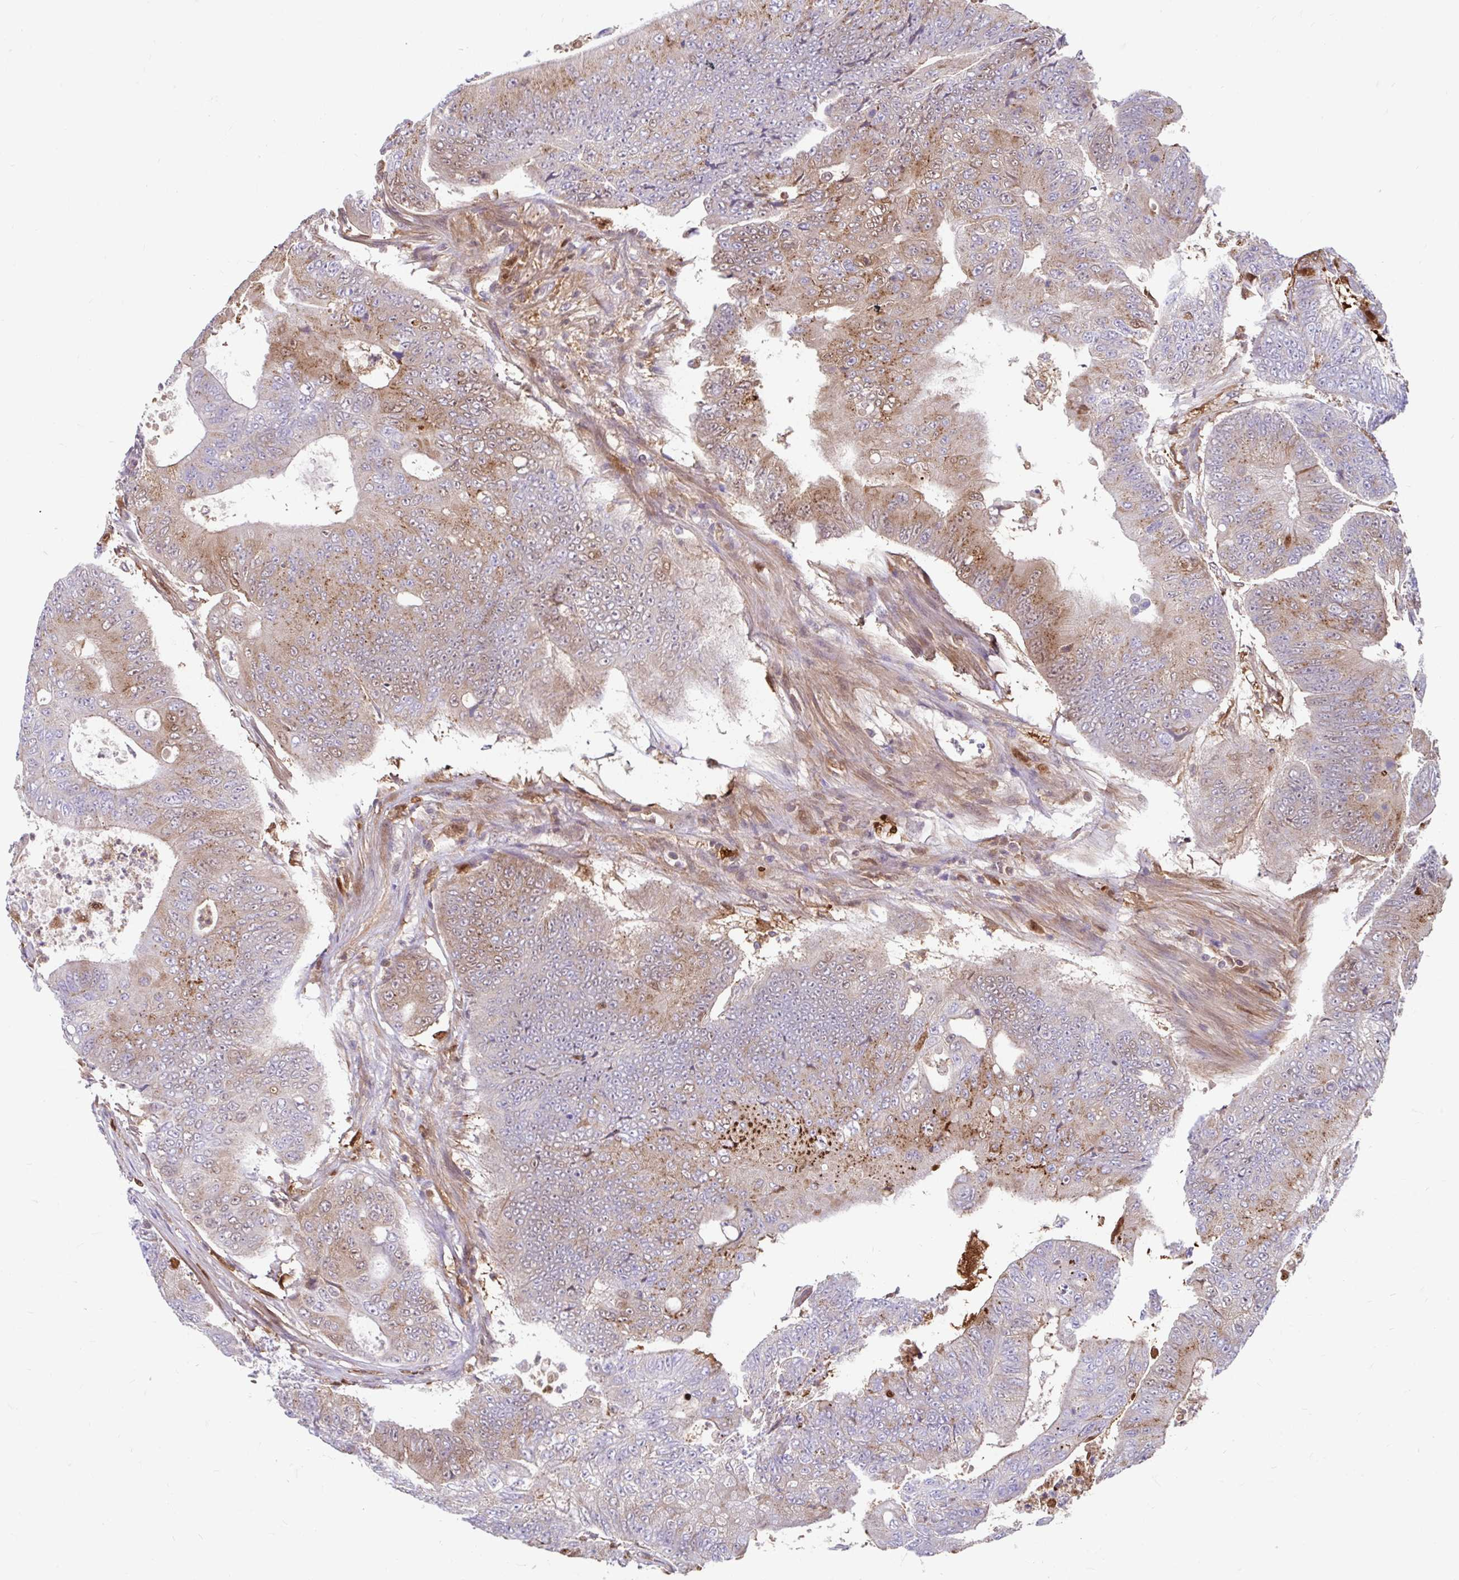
{"staining": {"intensity": "moderate", "quantity": "<25%", "location": "cytoplasmic/membranous"}, "tissue": "colorectal cancer", "cell_type": "Tumor cells", "image_type": "cancer", "snomed": [{"axis": "morphology", "description": "Adenocarcinoma, NOS"}, {"axis": "topography", "description": "Colon"}], "caption": "A micrograph showing moderate cytoplasmic/membranous expression in approximately <25% of tumor cells in adenocarcinoma (colorectal), as visualized by brown immunohistochemical staining.", "gene": "BLVRA", "patient": {"sex": "female", "age": 48}}